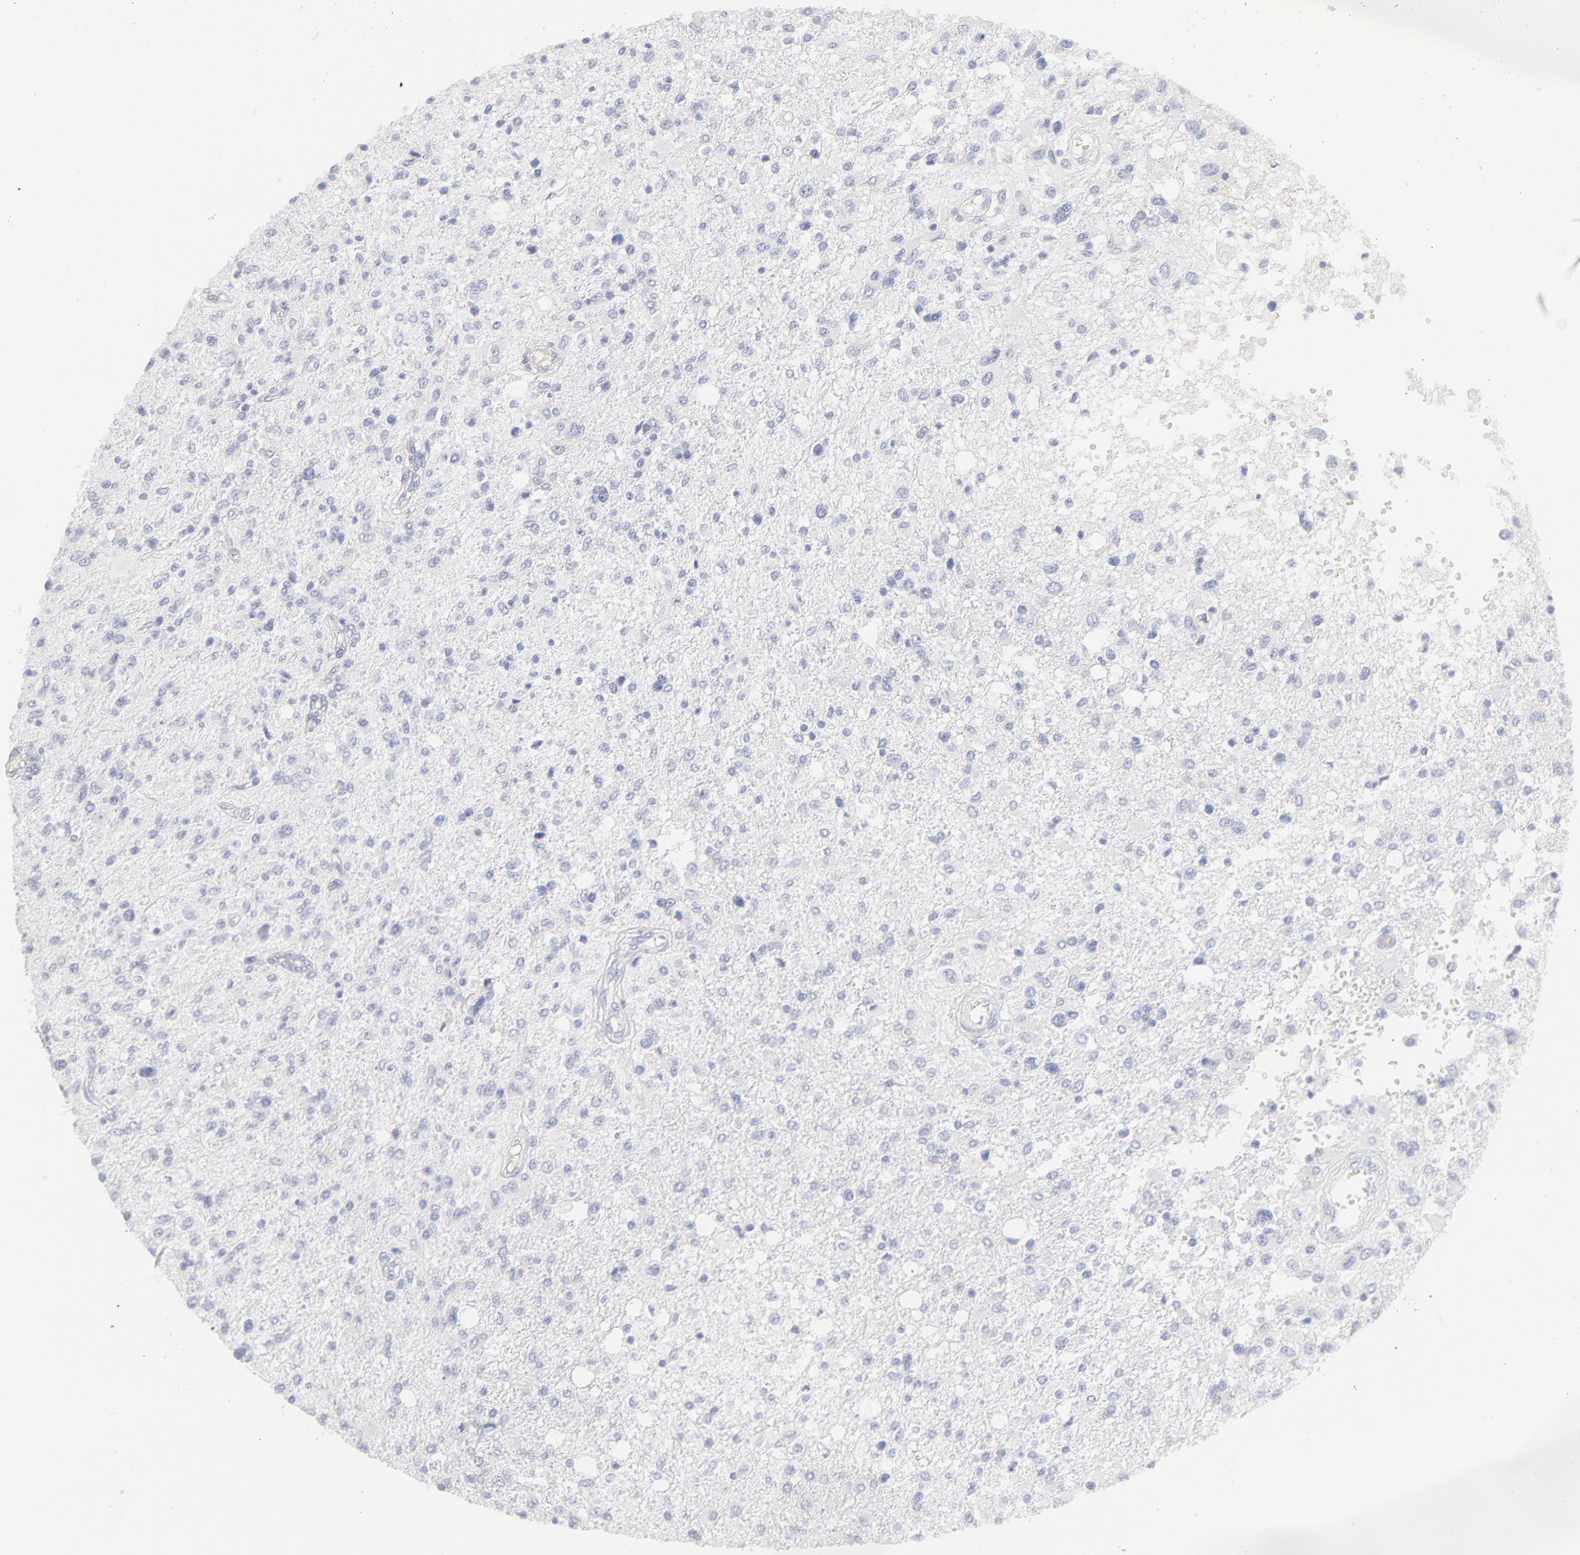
{"staining": {"intensity": "negative", "quantity": "none", "location": "none"}, "tissue": "glioma", "cell_type": "Tumor cells", "image_type": "cancer", "snomed": [{"axis": "morphology", "description": "Glioma, malignant, High grade"}, {"axis": "topography", "description": "Cerebral cortex"}], "caption": "The immunohistochemistry (IHC) histopathology image has no significant positivity in tumor cells of glioma tissue.", "gene": "ELF3", "patient": {"sex": "male", "age": 76}}